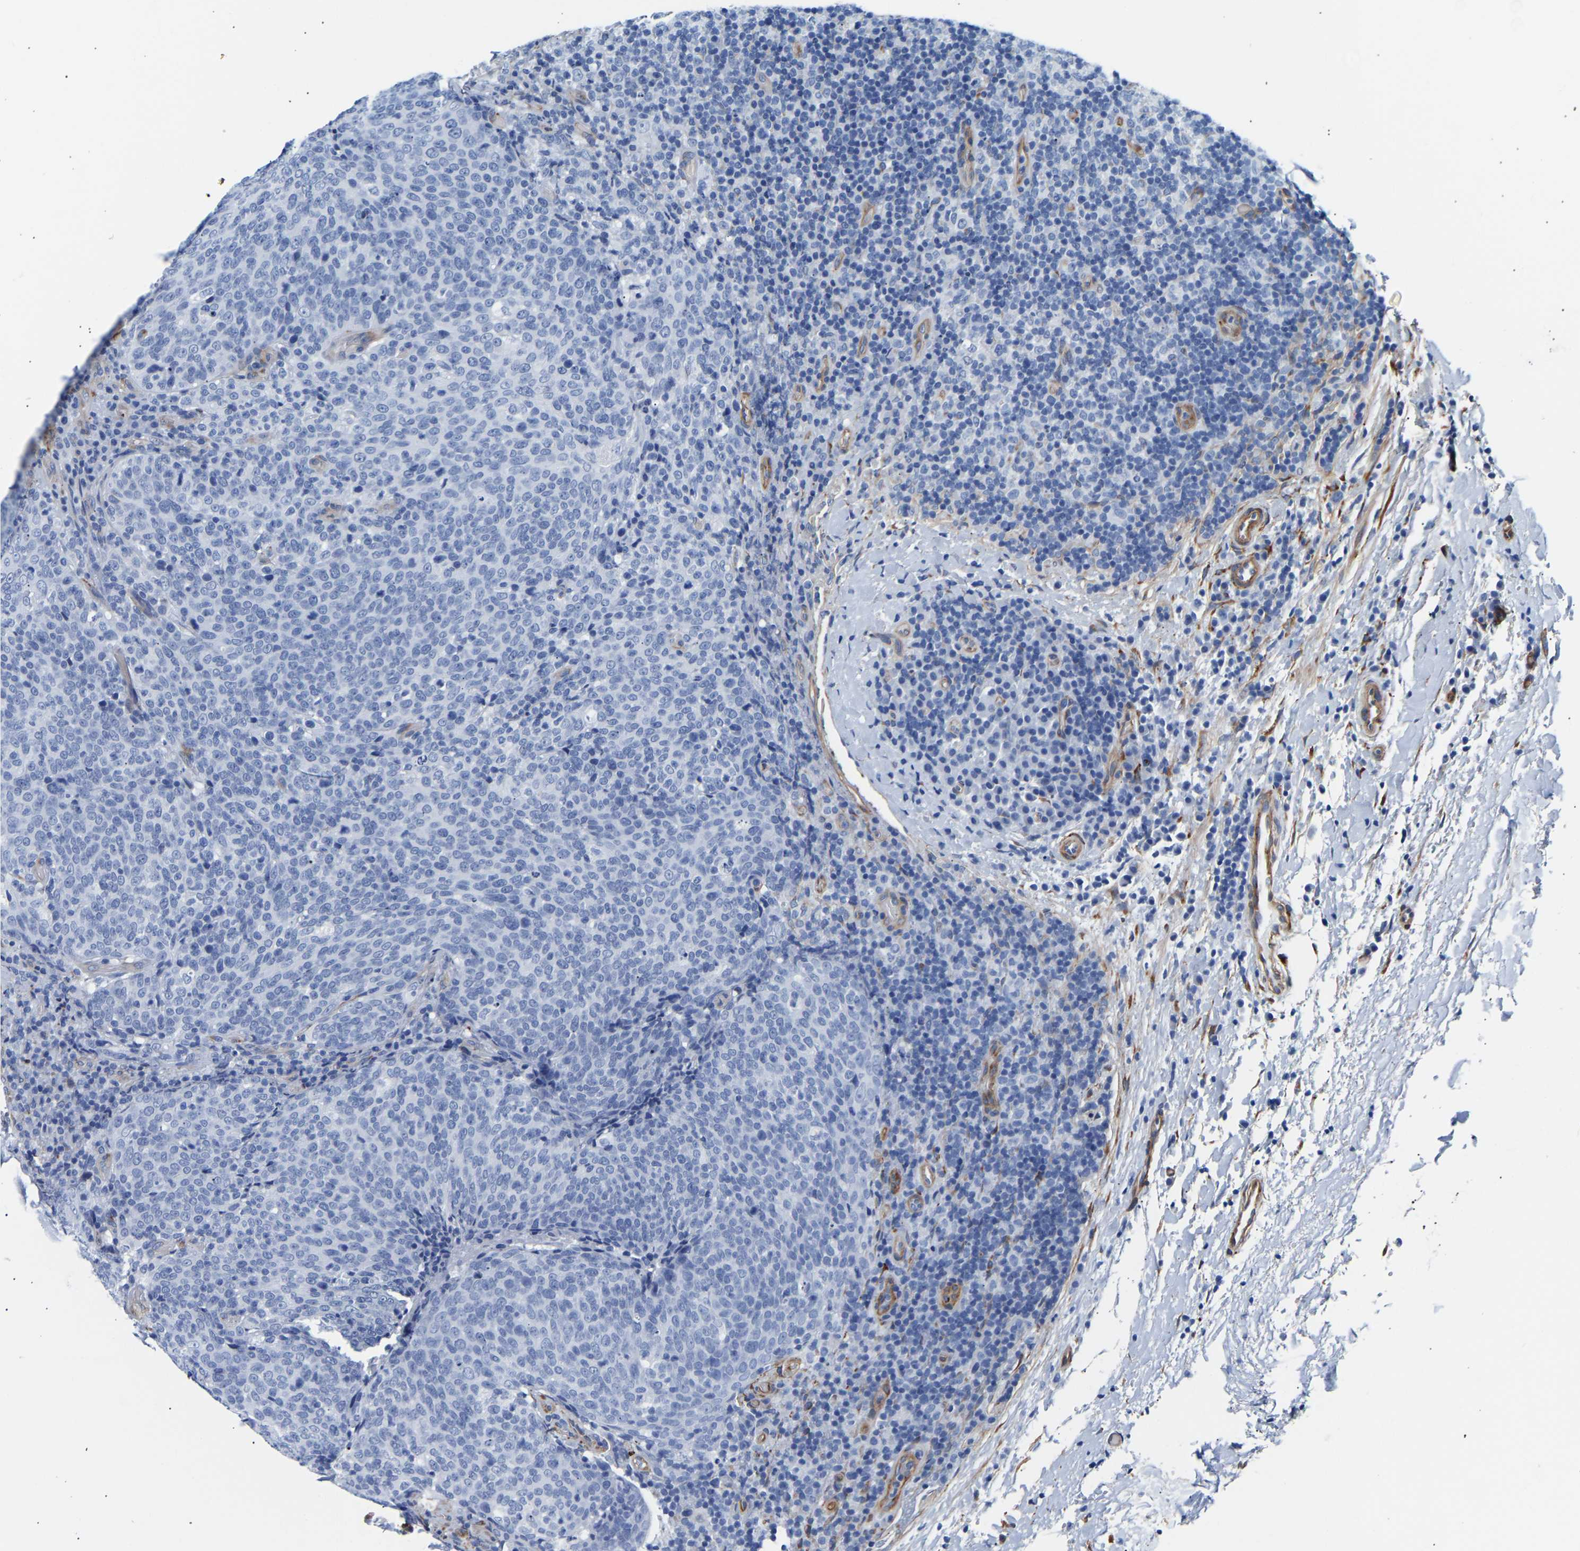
{"staining": {"intensity": "negative", "quantity": "none", "location": "none"}, "tissue": "head and neck cancer", "cell_type": "Tumor cells", "image_type": "cancer", "snomed": [{"axis": "morphology", "description": "Squamous cell carcinoma, NOS"}, {"axis": "morphology", "description": "Squamous cell carcinoma, metastatic, NOS"}, {"axis": "topography", "description": "Lymph node"}, {"axis": "topography", "description": "Head-Neck"}], "caption": "DAB (3,3'-diaminobenzidine) immunohistochemical staining of human head and neck cancer (metastatic squamous cell carcinoma) reveals no significant expression in tumor cells.", "gene": "IGFBP7", "patient": {"sex": "male", "age": 62}}